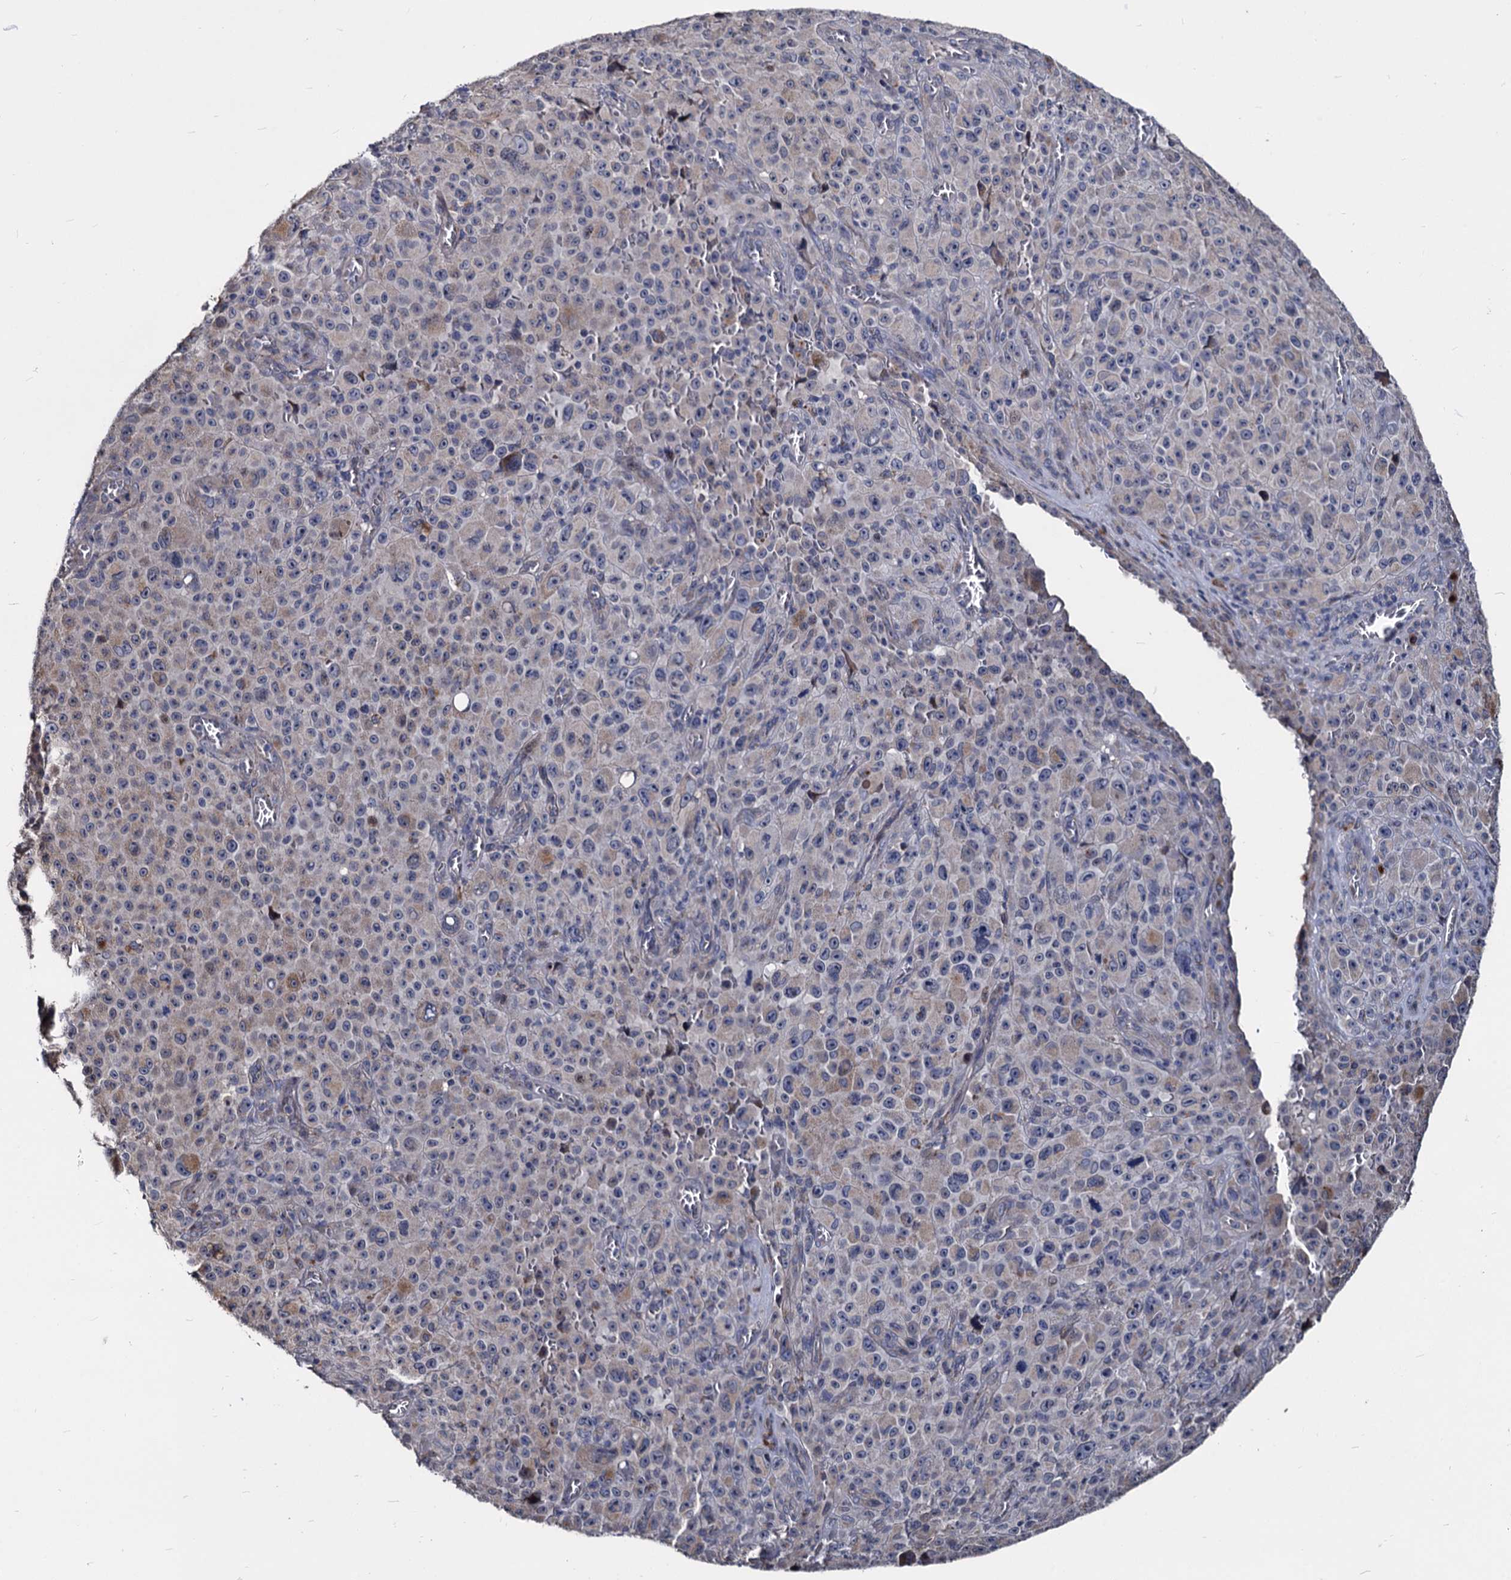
{"staining": {"intensity": "negative", "quantity": "none", "location": "none"}, "tissue": "melanoma", "cell_type": "Tumor cells", "image_type": "cancer", "snomed": [{"axis": "morphology", "description": "Malignant melanoma, NOS"}, {"axis": "topography", "description": "Skin"}], "caption": "This is an IHC image of human melanoma. There is no expression in tumor cells.", "gene": "SMAGP", "patient": {"sex": "female", "age": 82}}